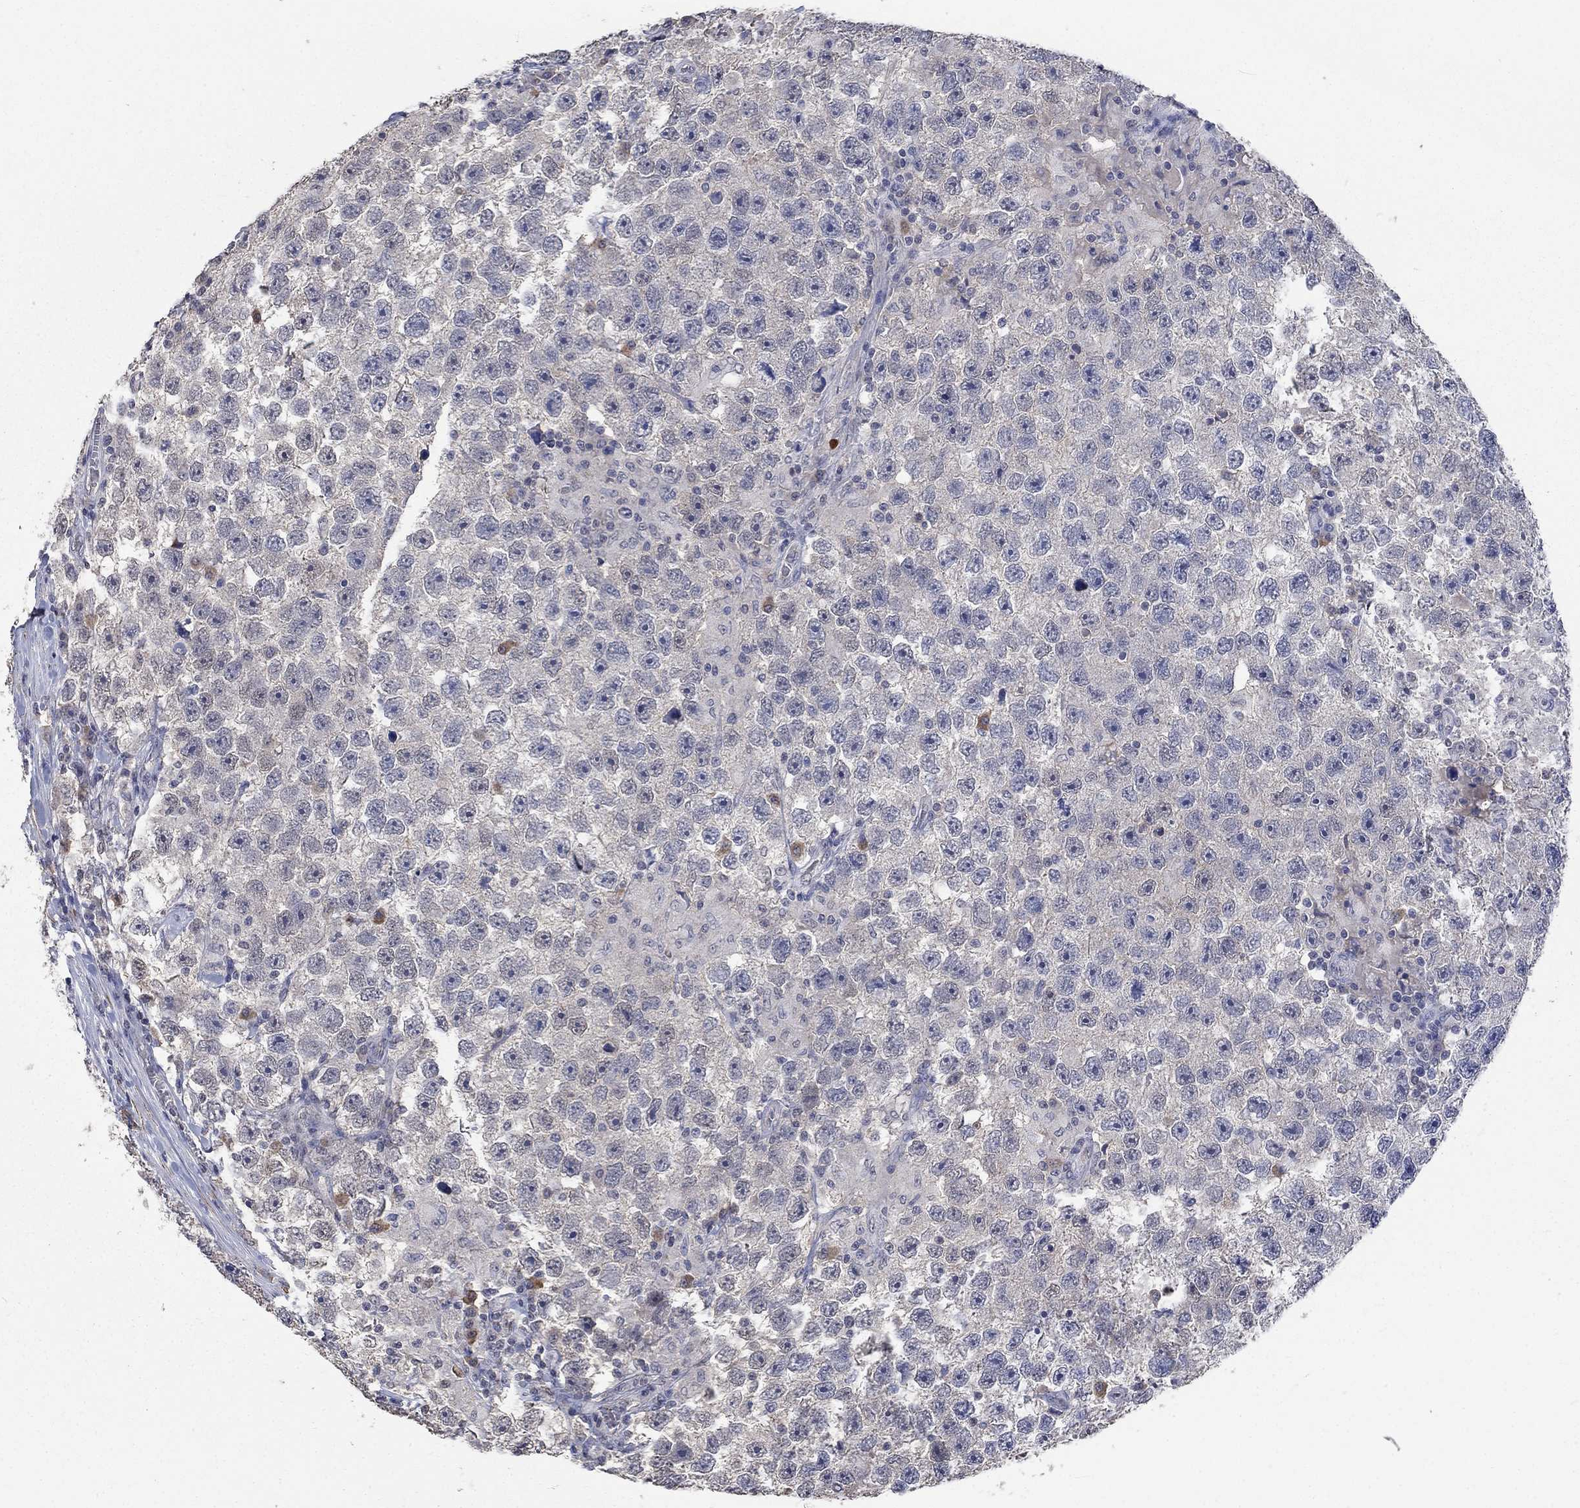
{"staining": {"intensity": "negative", "quantity": "none", "location": "none"}, "tissue": "testis cancer", "cell_type": "Tumor cells", "image_type": "cancer", "snomed": [{"axis": "morphology", "description": "Seminoma, NOS"}, {"axis": "topography", "description": "Testis"}], "caption": "Testis cancer was stained to show a protein in brown. There is no significant expression in tumor cells.", "gene": "ZBTB18", "patient": {"sex": "male", "age": 26}}